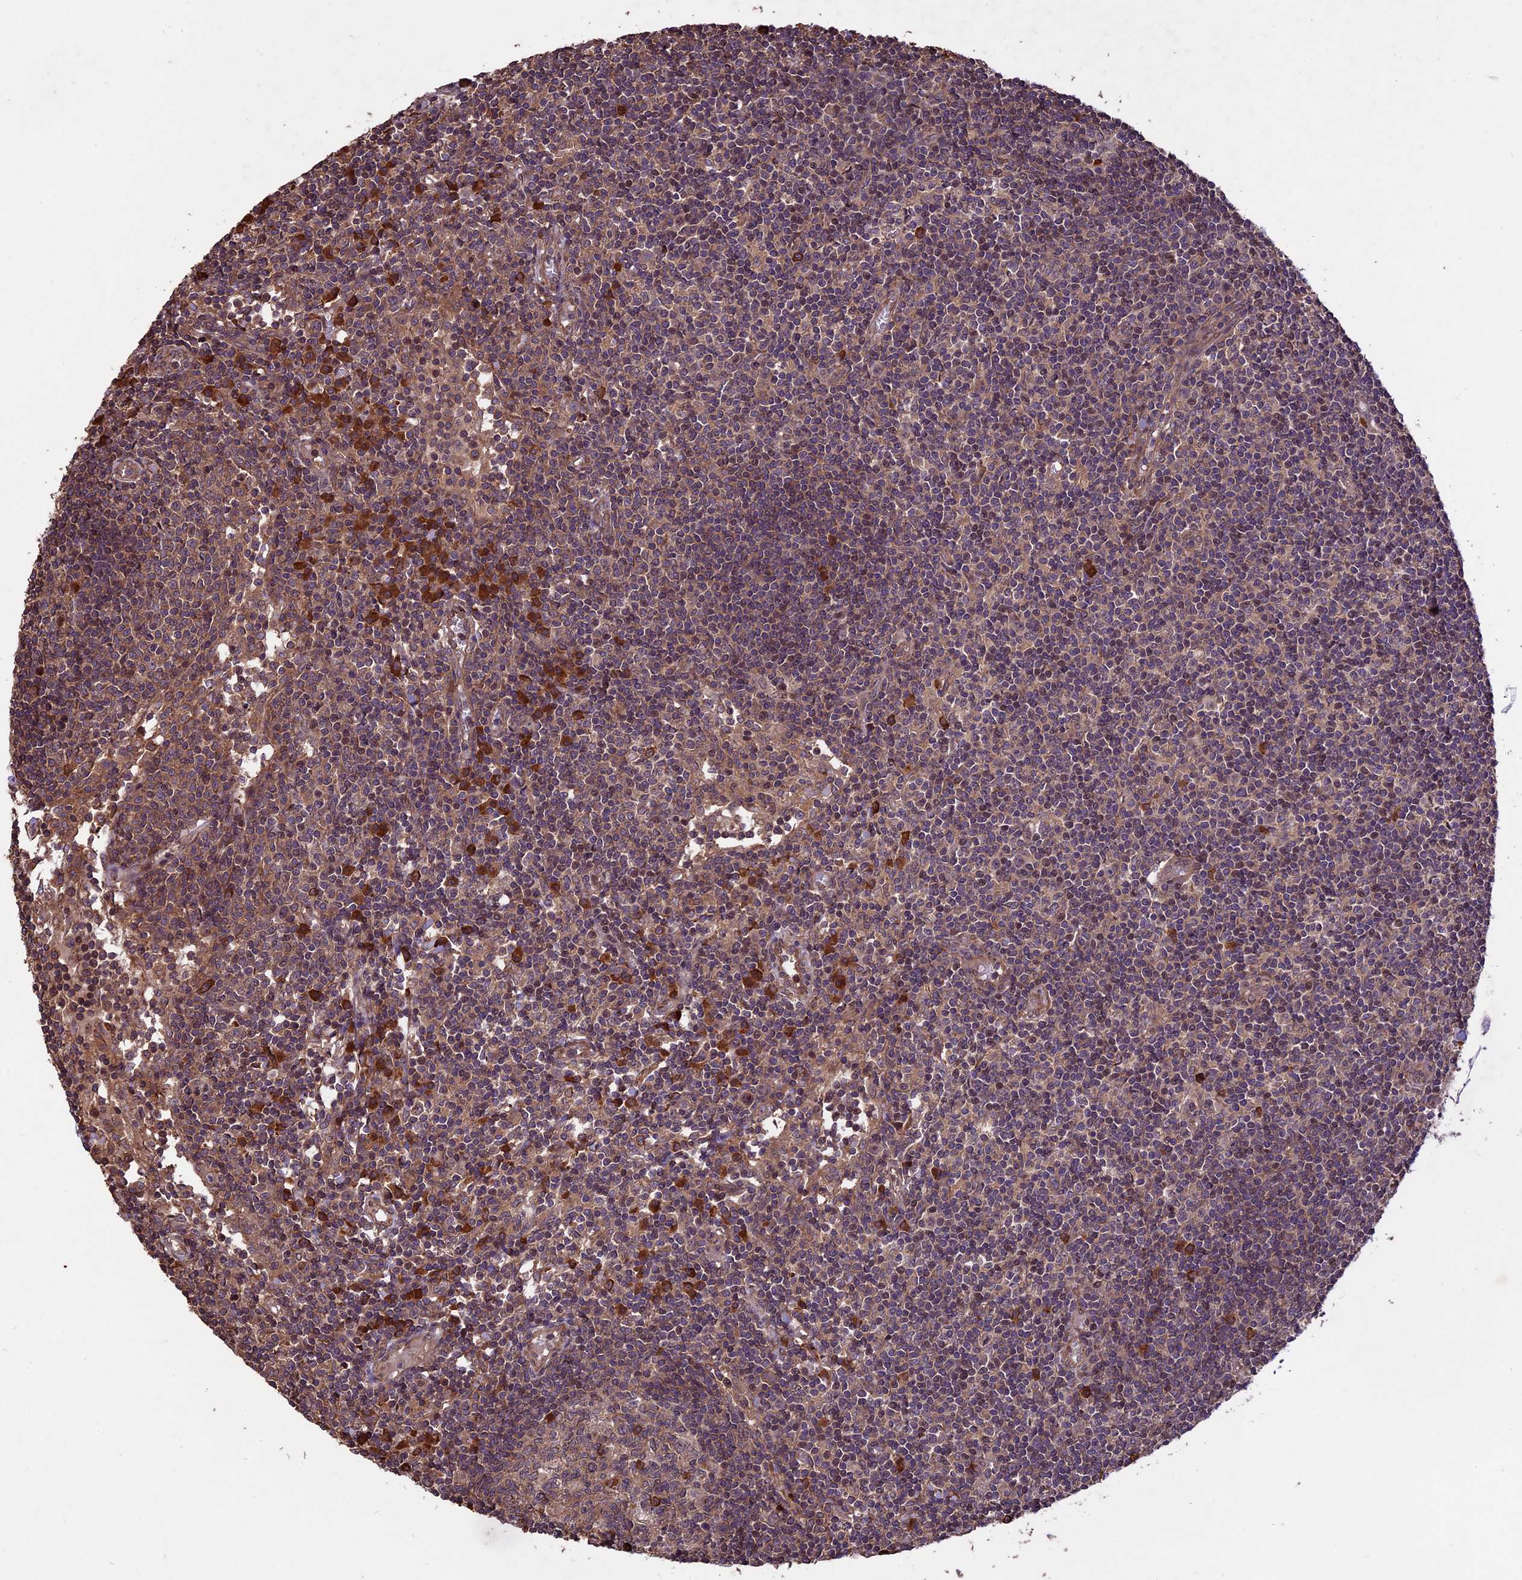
{"staining": {"intensity": "moderate", "quantity": ">75%", "location": "cytoplasmic/membranous"}, "tissue": "lymph node", "cell_type": "Germinal center cells", "image_type": "normal", "snomed": [{"axis": "morphology", "description": "Normal tissue, NOS"}, {"axis": "topography", "description": "Lymph node"}], "caption": "IHC of normal lymph node reveals medium levels of moderate cytoplasmic/membranous staining in about >75% of germinal center cells. (DAB (3,3'-diaminobenzidine) IHC with brightfield microscopy, high magnification).", "gene": "HDAC5", "patient": {"sex": "female", "age": 55}}